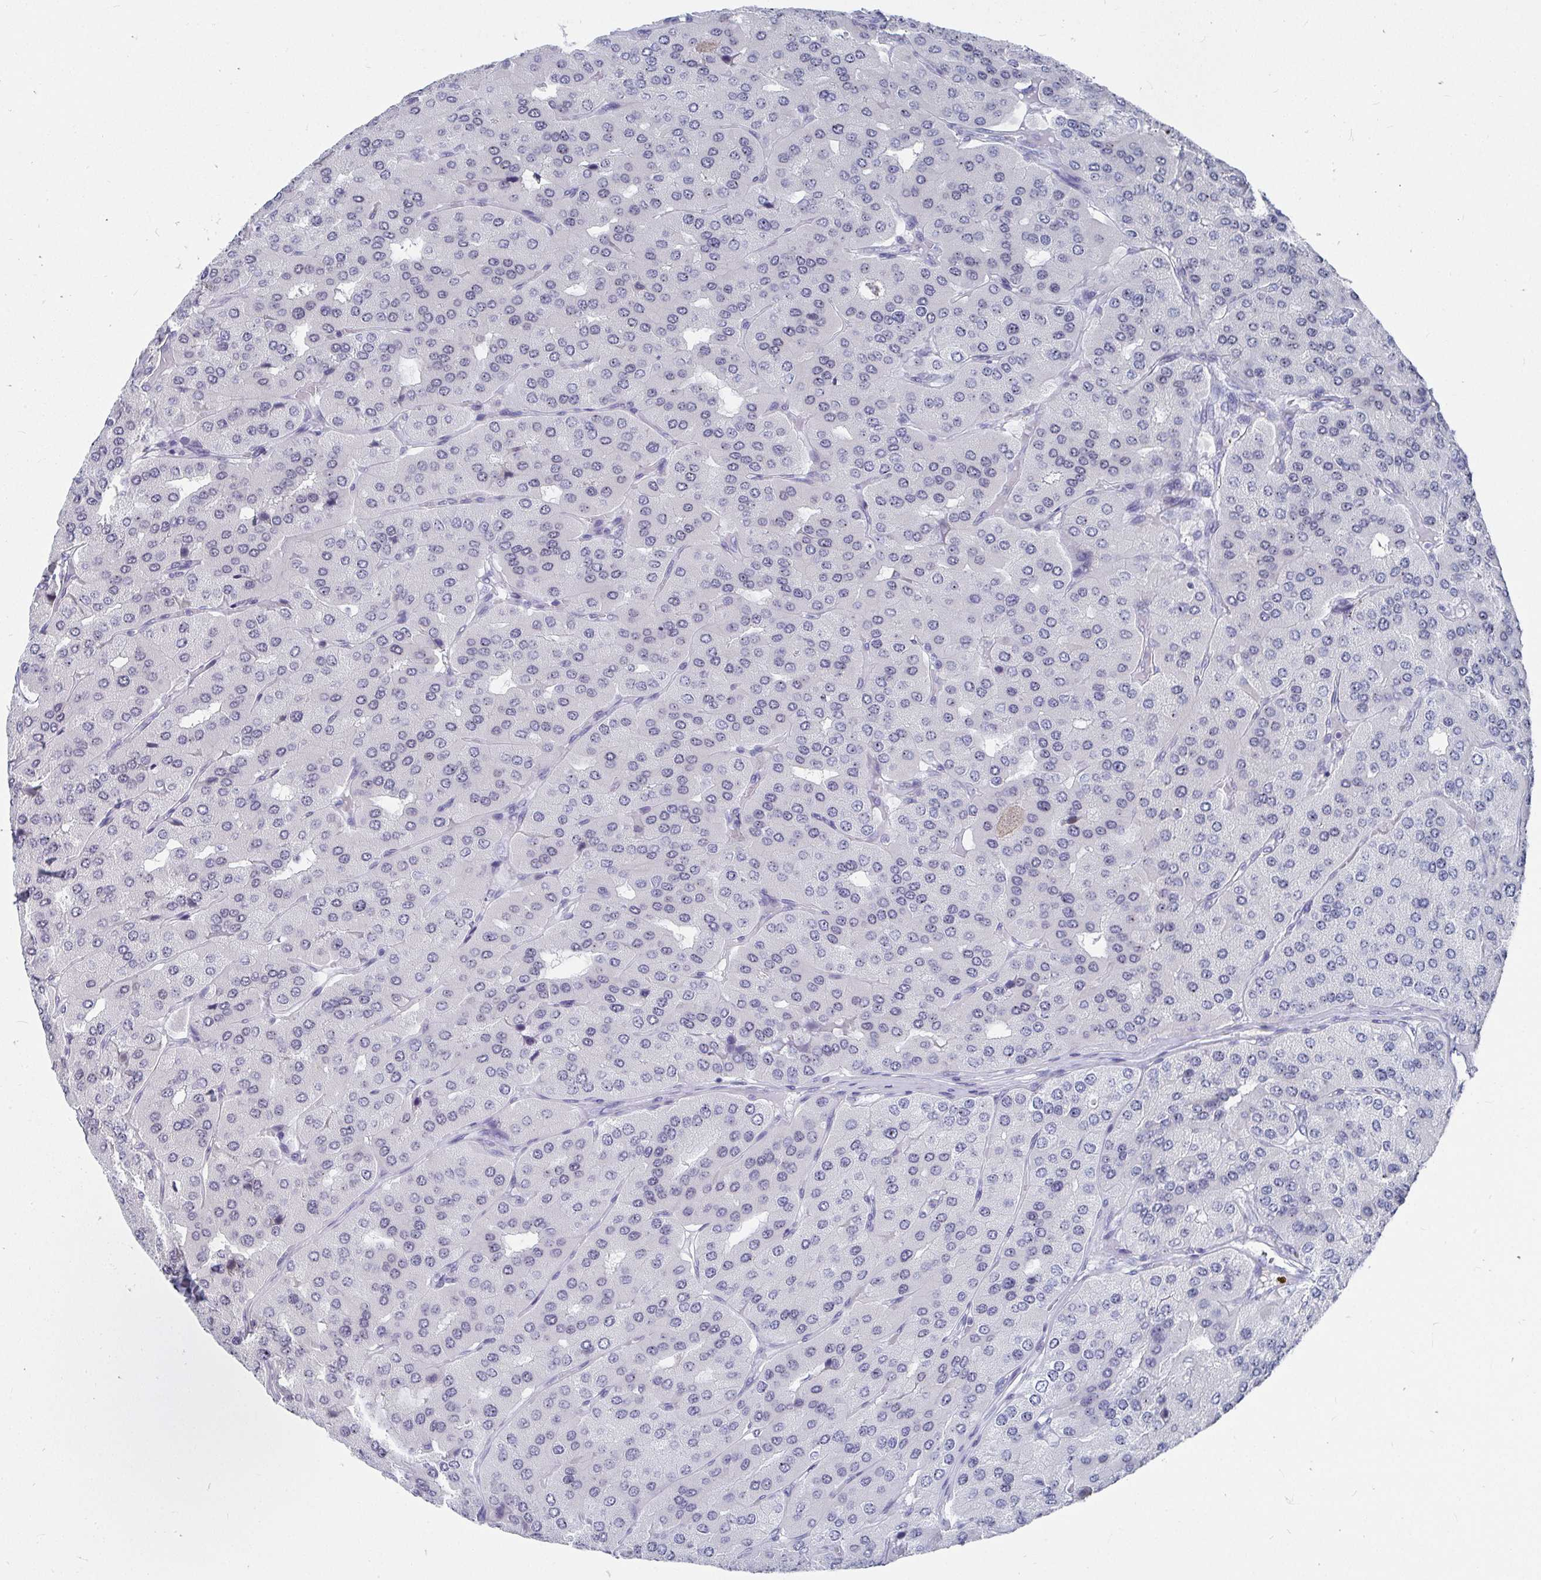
{"staining": {"intensity": "negative", "quantity": "none", "location": "none"}, "tissue": "parathyroid gland", "cell_type": "Glandular cells", "image_type": "normal", "snomed": [{"axis": "morphology", "description": "Normal tissue, NOS"}, {"axis": "morphology", "description": "Adenoma, NOS"}, {"axis": "topography", "description": "Parathyroid gland"}], "caption": "The immunohistochemistry histopathology image has no significant positivity in glandular cells of parathyroid gland. (Brightfield microscopy of DAB (3,3'-diaminobenzidine) immunohistochemistry at high magnification).", "gene": "SIRT7", "patient": {"sex": "female", "age": 86}}